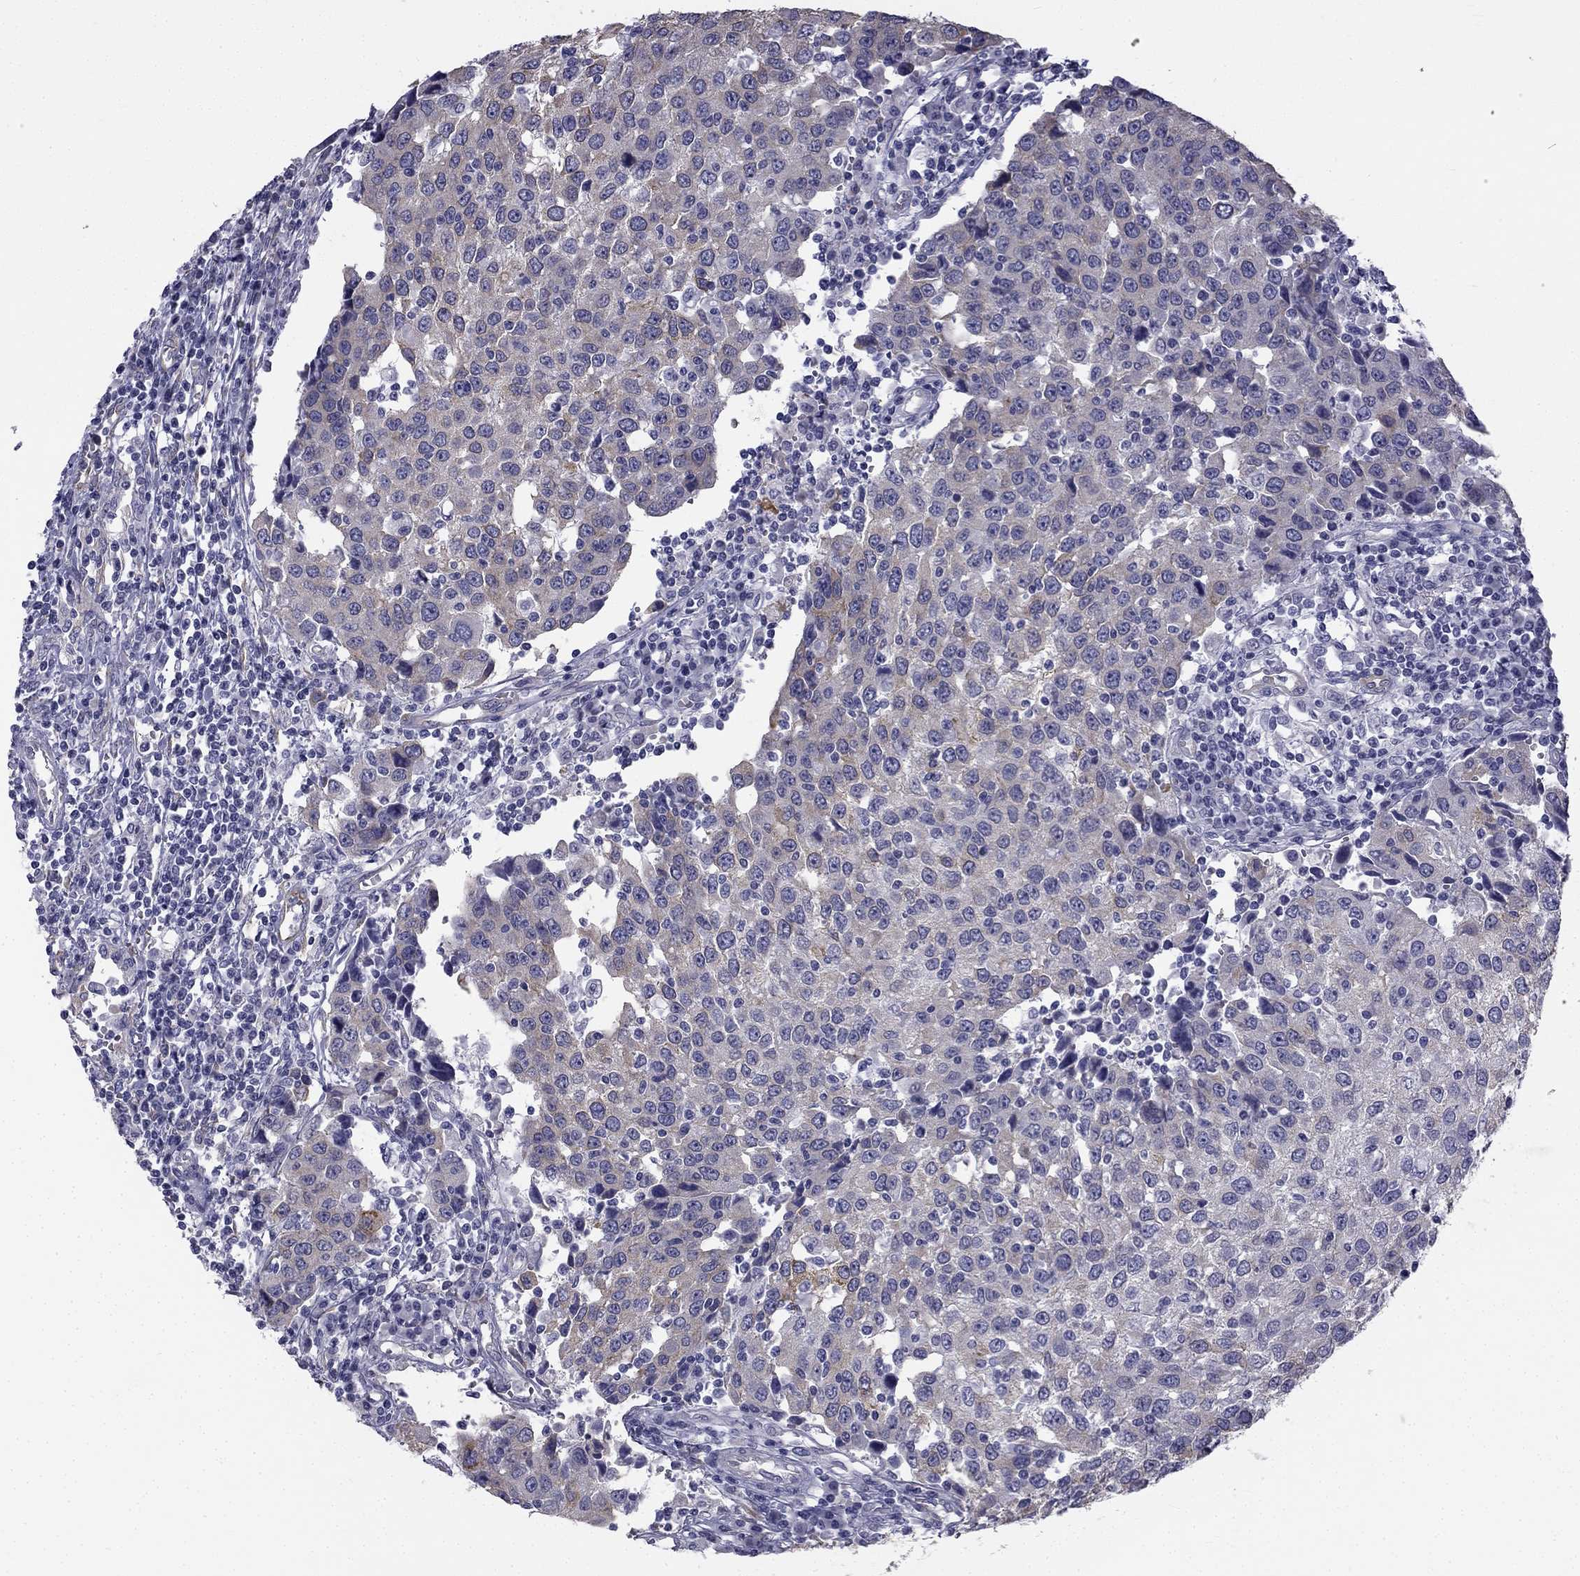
{"staining": {"intensity": "weak", "quantity": "25%-75%", "location": "cytoplasmic/membranous"}, "tissue": "urothelial cancer", "cell_type": "Tumor cells", "image_type": "cancer", "snomed": [{"axis": "morphology", "description": "Urothelial carcinoma, High grade"}, {"axis": "topography", "description": "Urinary bladder"}], "caption": "Urothelial carcinoma (high-grade) stained with immunohistochemistry (IHC) displays weak cytoplasmic/membranous expression in approximately 25%-75% of tumor cells. Immunohistochemistry stains the protein of interest in brown and the nuclei are stained blue.", "gene": "CCDC40", "patient": {"sex": "female", "age": 85}}